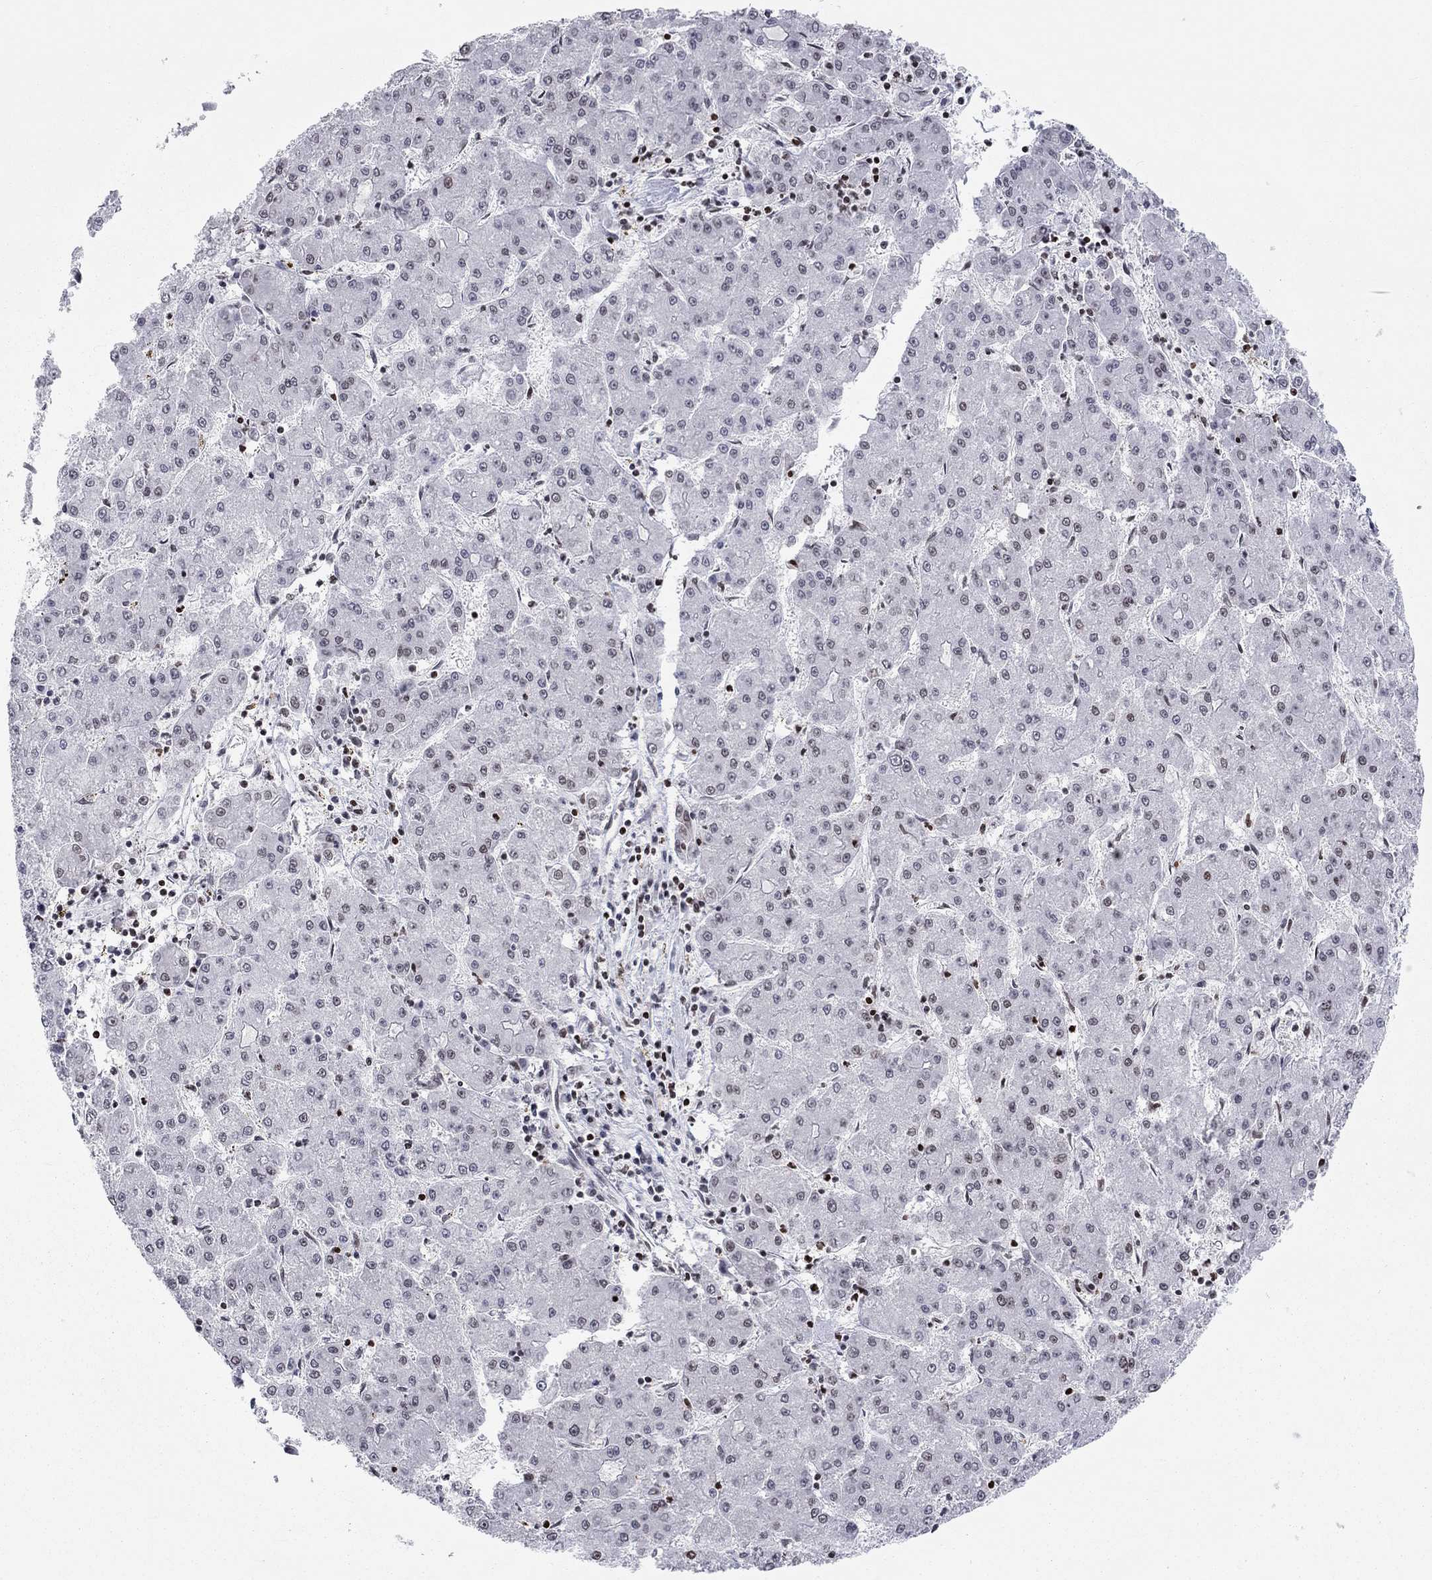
{"staining": {"intensity": "negative", "quantity": "none", "location": "none"}, "tissue": "liver cancer", "cell_type": "Tumor cells", "image_type": "cancer", "snomed": [{"axis": "morphology", "description": "Carcinoma, Hepatocellular, NOS"}, {"axis": "topography", "description": "Liver"}], "caption": "IHC micrograph of liver cancer (hepatocellular carcinoma) stained for a protein (brown), which exhibits no staining in tumor cells.", "gene": "H2AX", "patient": {"sex": "male", "age": 73}}